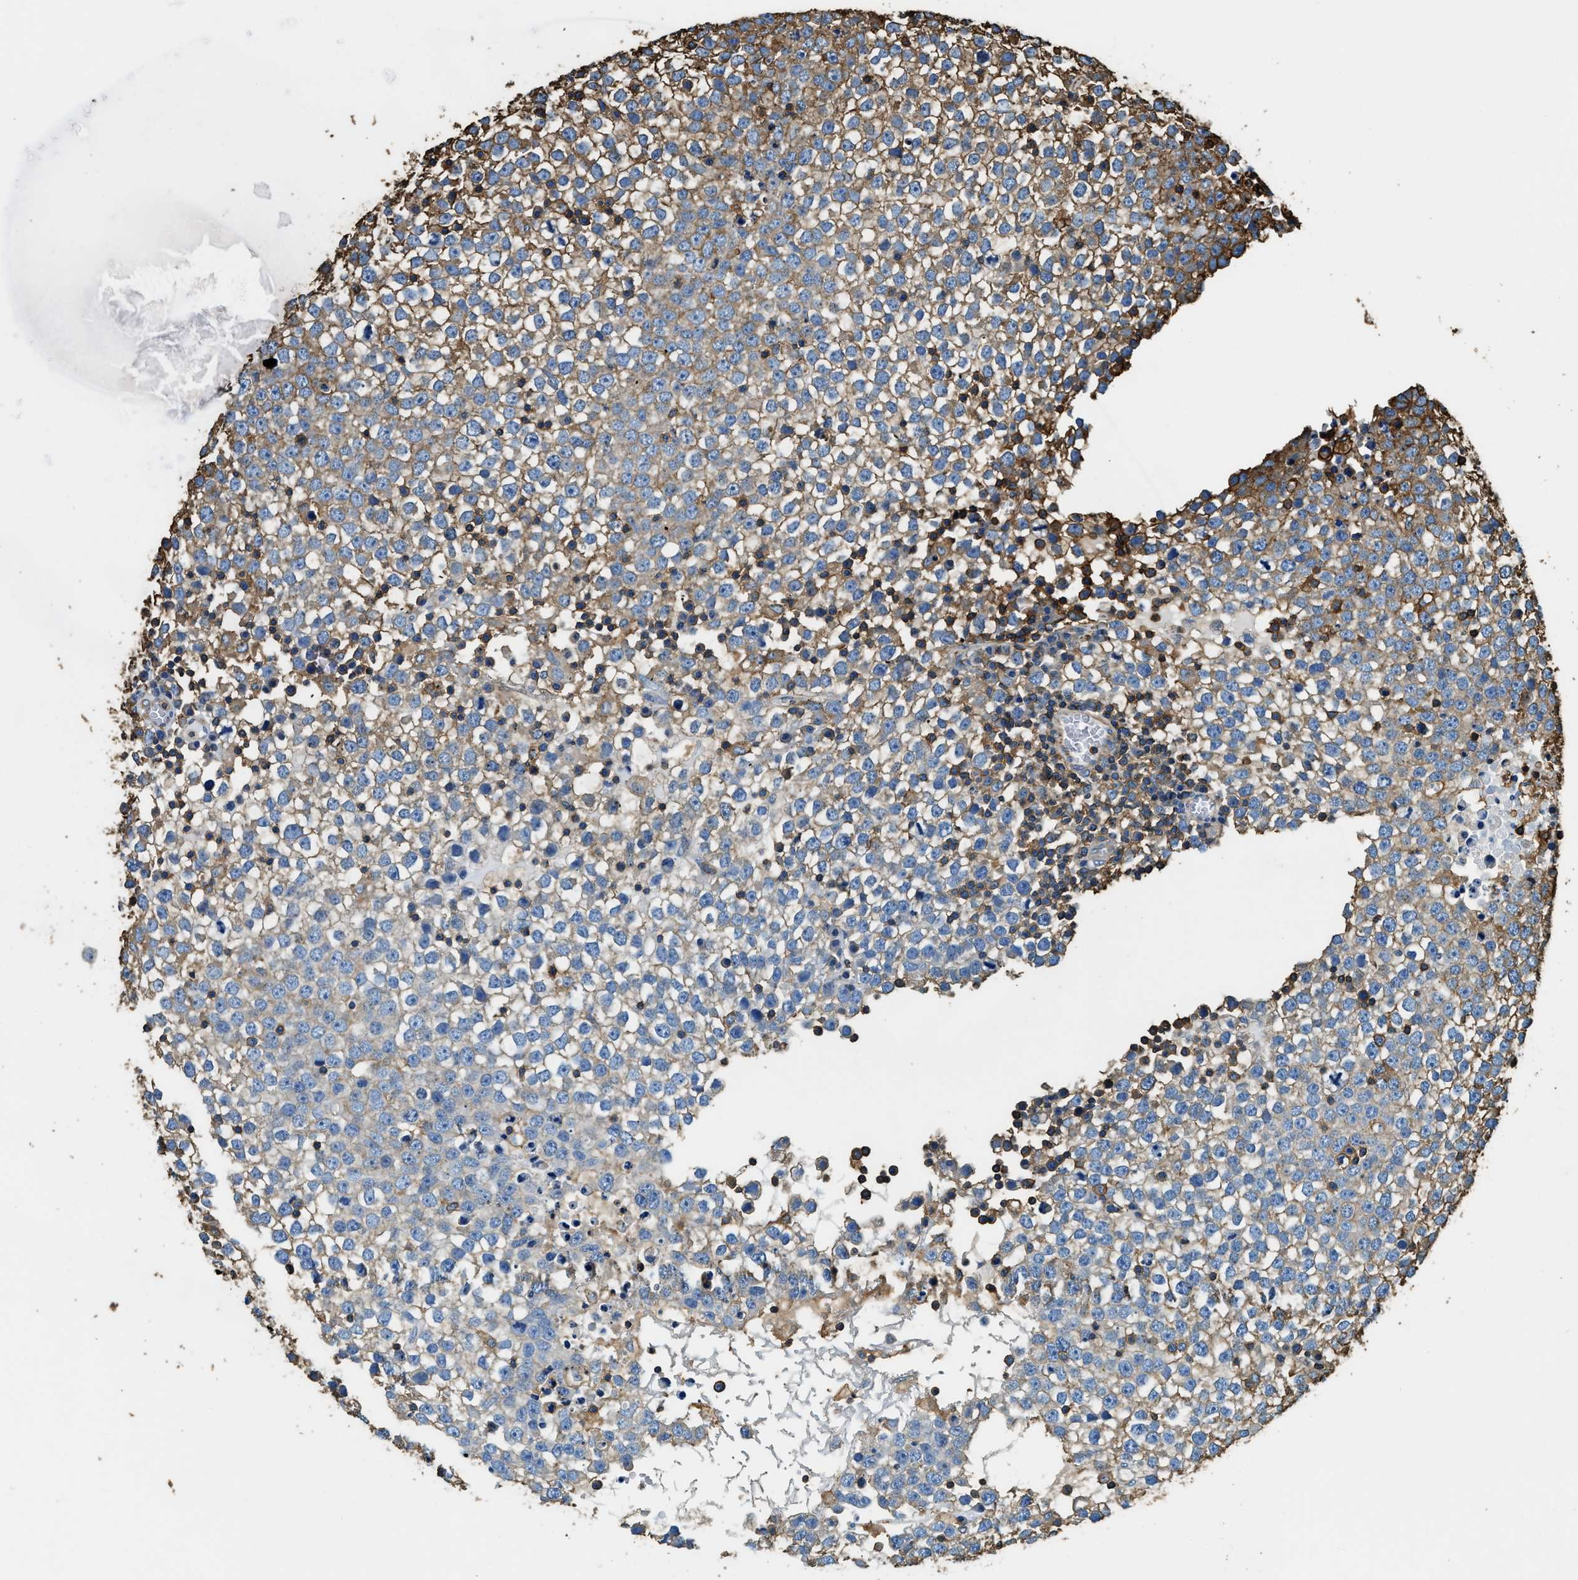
{"staining": {"intensity": "moderate", "quantity": "25%-75%", "location": "cytoplasmic/membranous"}, "tissue": "testis cancer", "cell_type": "Tumor cells", "image_type": "cancer", "snomed": [{"axis": "morphology", "description": "Seminoma, NOS"}, {"axis": "topography", "description": "Testis"}], "caption": "The micrograph shows a brown stain indicating the presence of a protein in the cytoplasmic/membranous of tumor cells in seminoma (testis).", "gene": "ACCS", "patient": {"sex": "male", "age": 65}}